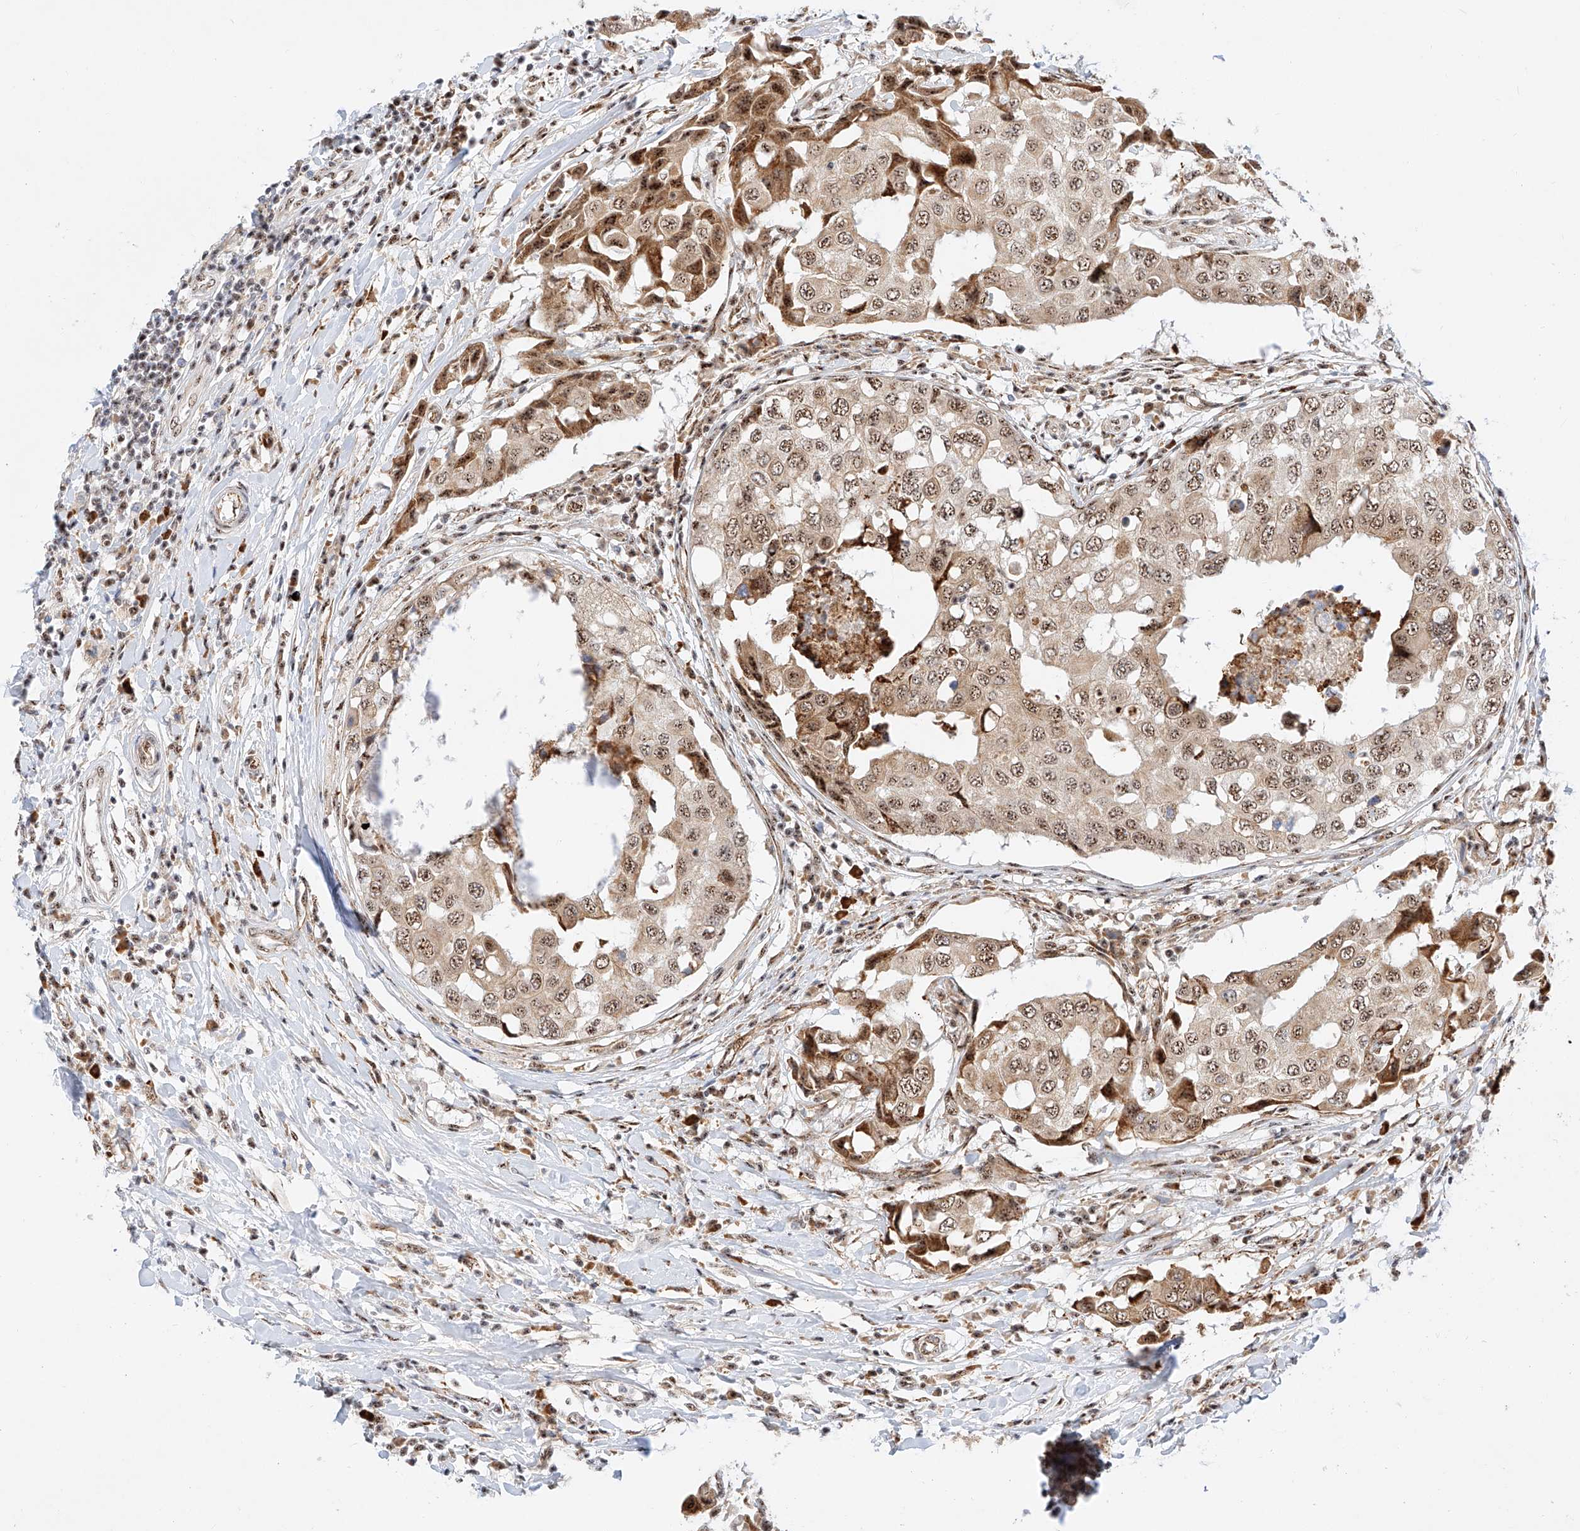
{"staining": {"intensity": "moderate", "quantity": ">75%", "location": "cytoplasmic/membranous,nuclear"}, "tissue": "breast cancer", "cell_type": "Tumor cells", "image_type": "cancer", "snomed": [{"axis": "morphology", "description": "Duct carcinoma"}, {"axis": "topography", "description": "Breast"}], "caption": "Protein analysis of breast intraductal carcinoma tissue exhibits moderate cytoplasmic/membranous and nuclear staining in approximately >75% of tumor cells.", "gene": "ATXN7L2", "patient": {"sex": "female", "age": 27}}